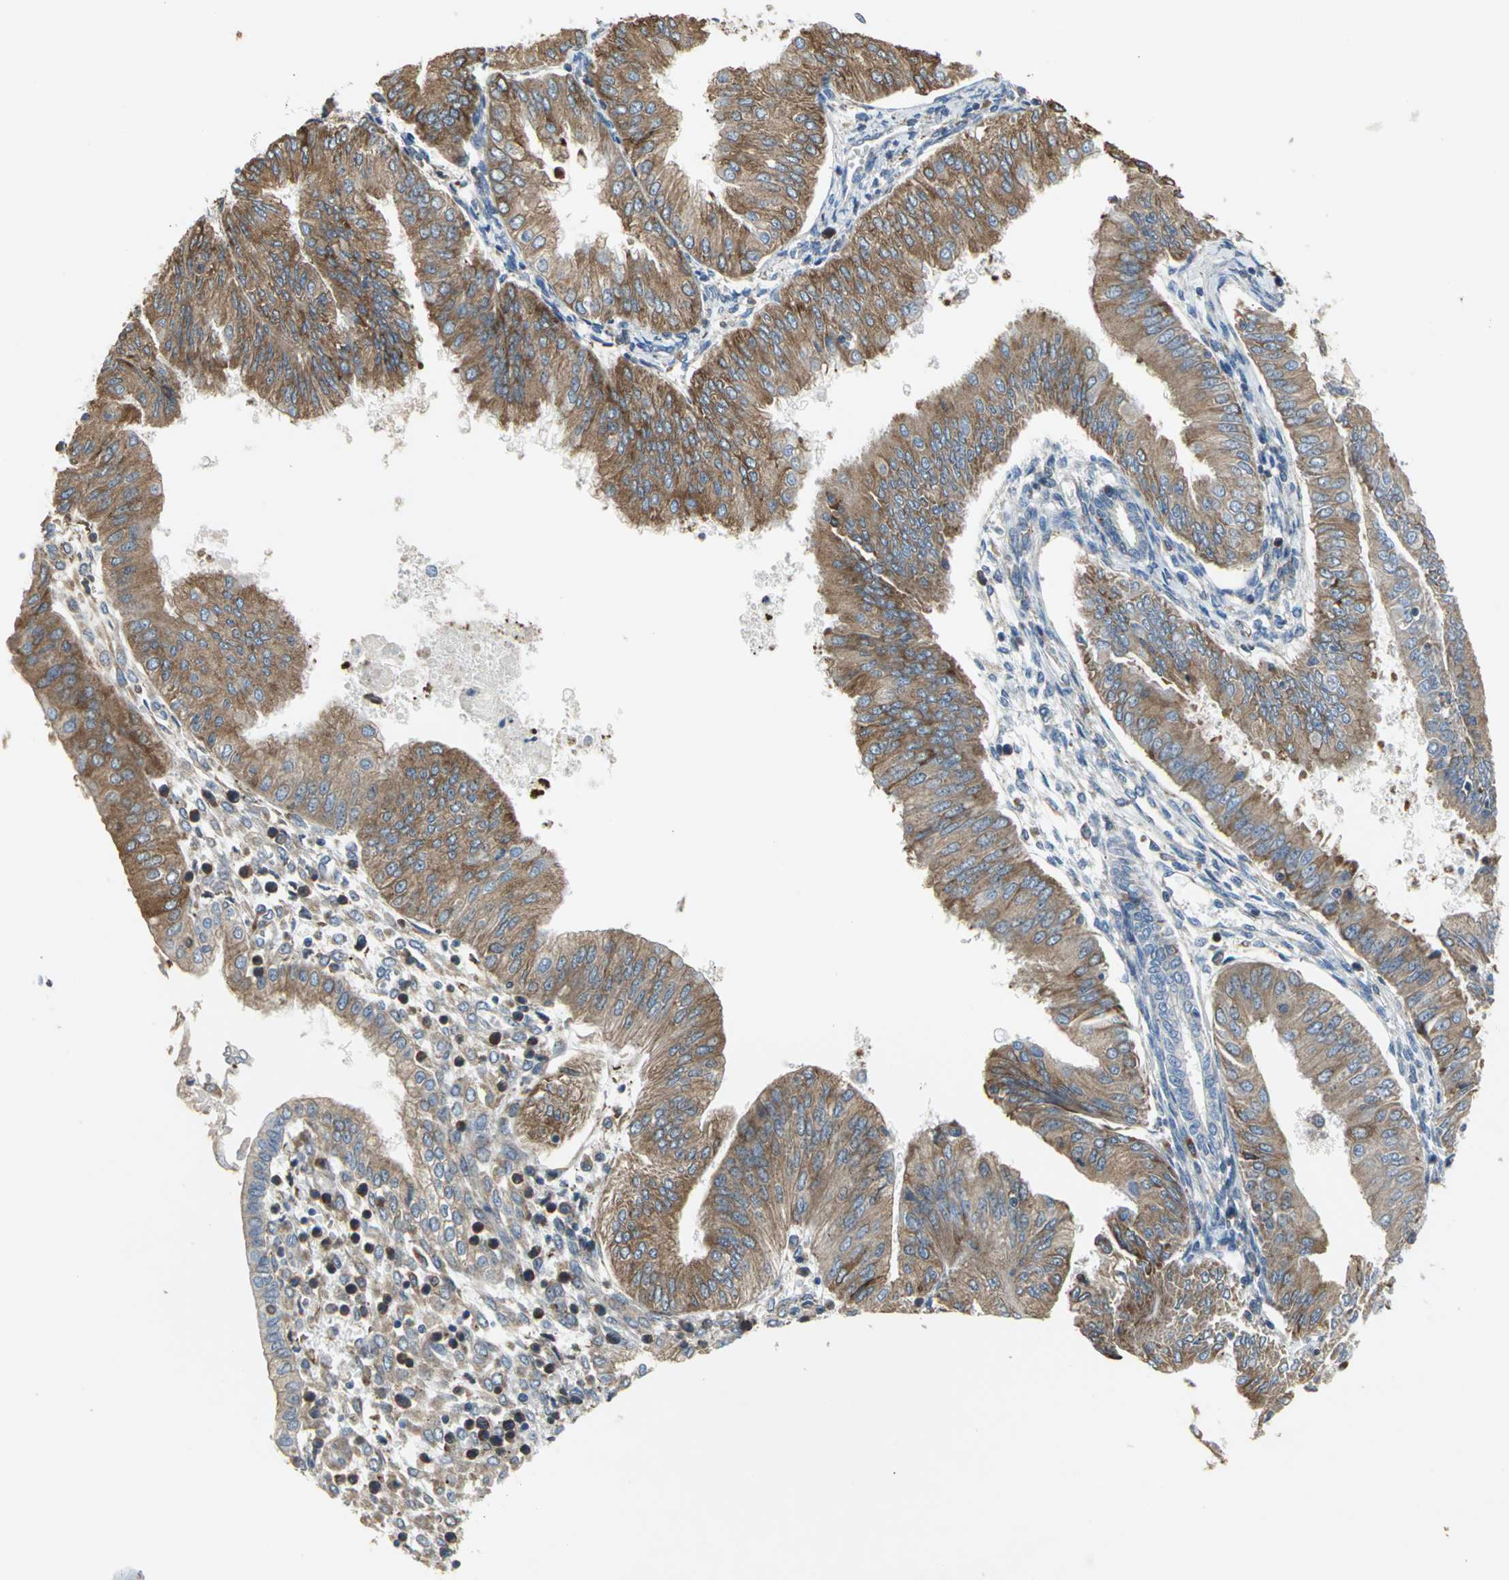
{"staining": {"intensity": "moderate", "quantity": ">75%", "location": "cytoplasmic/membranous"}, "tissue": "endometrial cancer", "cell_type": "Tumor cells", "image_type": "cancer", "snomed": [{"axis": "morphology", "description": "Adenocarcinoma, NOS"}, {"axis": "topography", "description": "Endometrium"}], "caption": "Protein analysis of adenocarcinoma (endometrial) tissue demonstrates moderate cytoplasmic/membranous staining in approximately >75% of tumor cells. The staining was performed using DAB to visualize the protein expression in brown, while the nuclei were stained in blue with hematoxylin (Magnification: 20x).", "gene": "SDF2L1", "patient": {"sex": "female", "age": 53}}